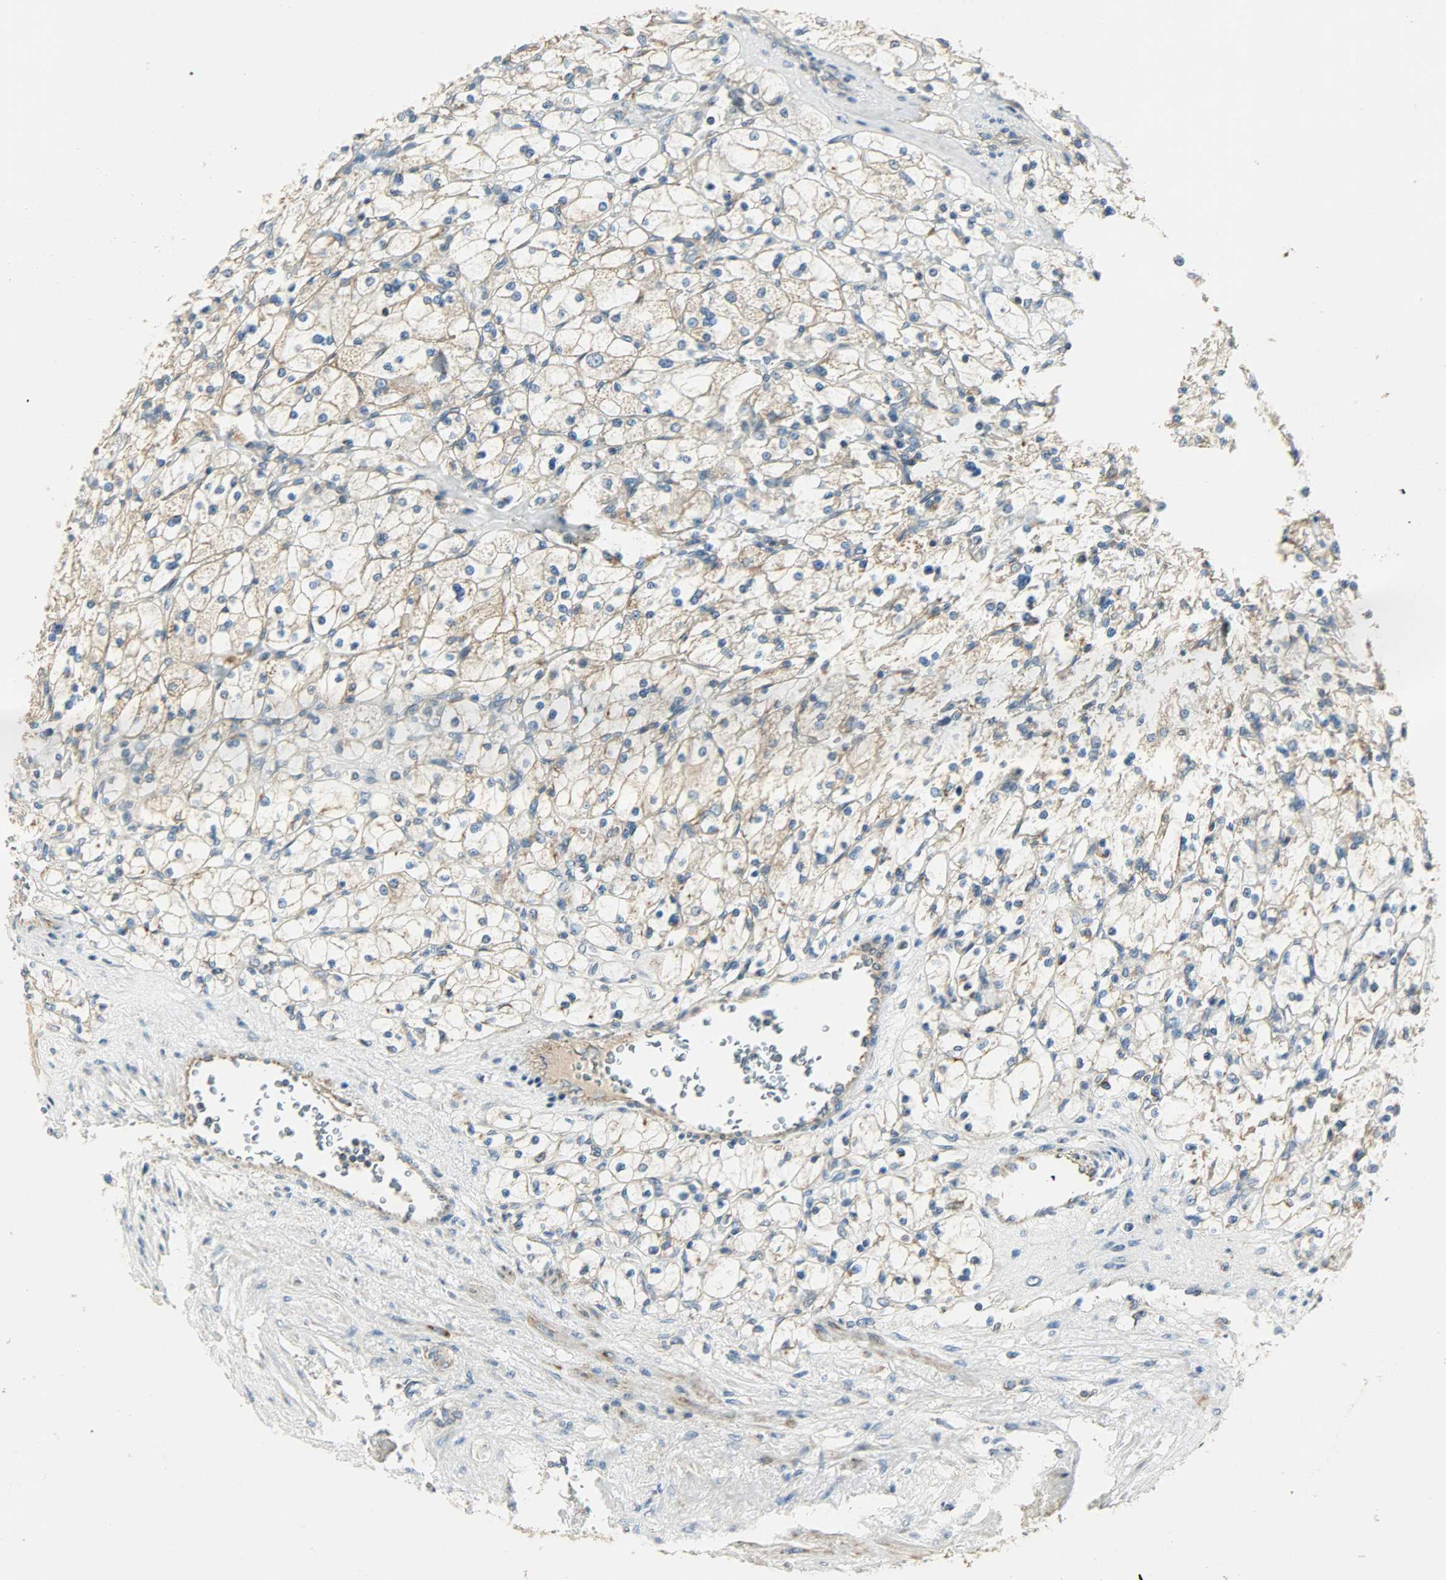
{"staining": {"intensity": "weak", "quantity": ">75%", "location": "cytoplasmic/membranous"}, "tissue": "renal cancer", "cell_type": "Tumor cells", "image_type": "cancer", "snomed": [{"axis": "morphology", "description": "Adenocarcinoma, NOS"}, {"axis": "topography", "description": "Kidney"}], "caption": "This is an image of immunohistochemistry staining of adenocarcinoma (renal), which shows weak positivity in the cytoplasmic/membranous of tumor cells.", "gene": "NNT", "patient": {"sex": "female", "age": 83}}